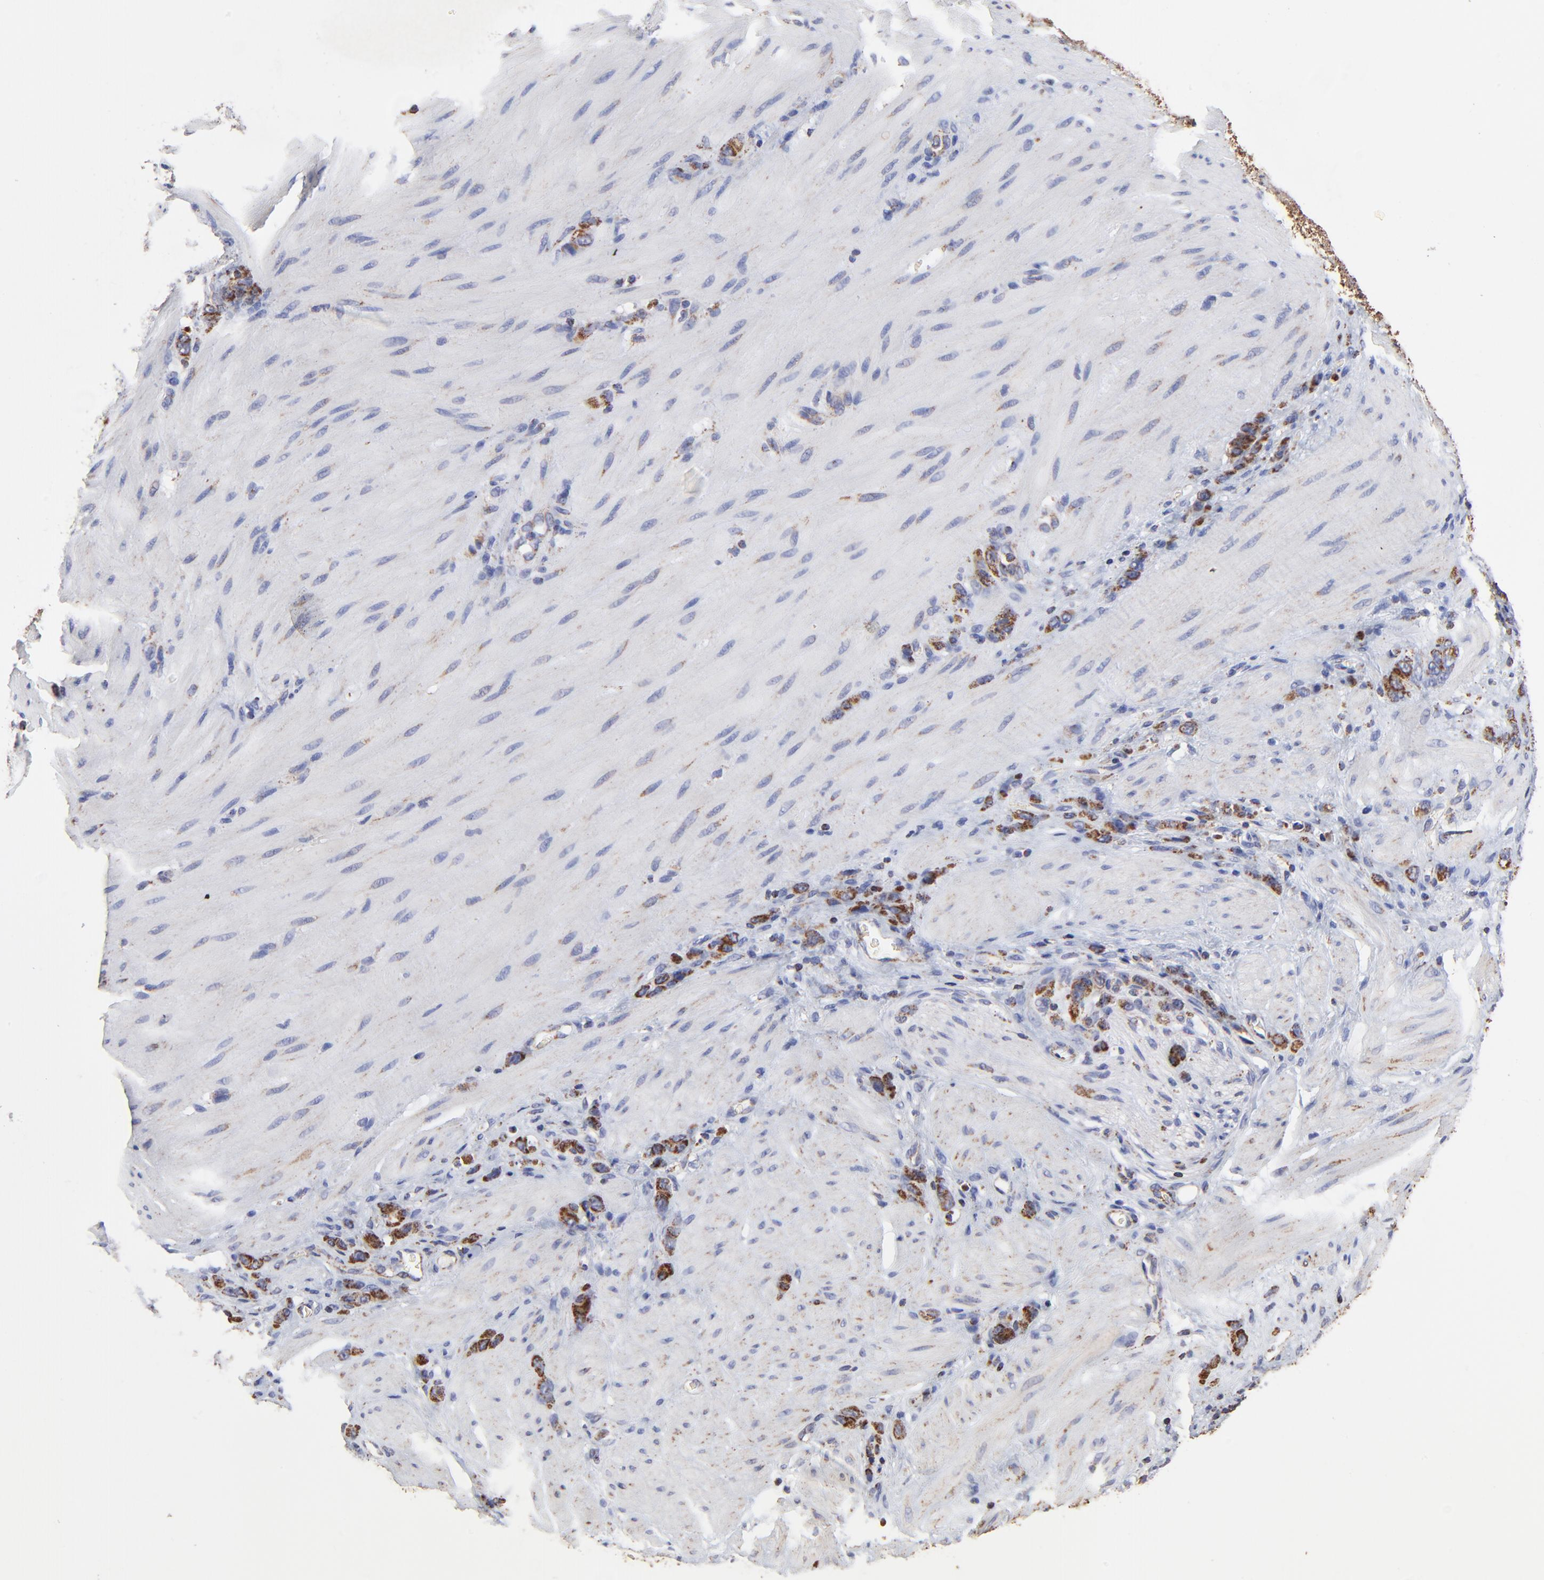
{"staining": {"intensity": "strong", "quantity": ">75%", "location": "cytoplasmic/membranous"}, "tissue": "stomach cancer", "cell_type": "Tumor cells", "image_type": "cancer", "snomed": [{"axis": "morphology", "description": "Normal tissue, NOS"}, {"axis": "morphology", "description": "Adenocarcinoma, NOS"}, {"axis": "topography", "description": "Stomach"}], "caption": "Stomach cancer (adenocarcinoma) stained with IHC exhibits strong cytoplasmic/membranous staining in approximately >75% of tumor cells.", "gene": "SSBP1", "patient": {"sex": "male", "age": 82}}